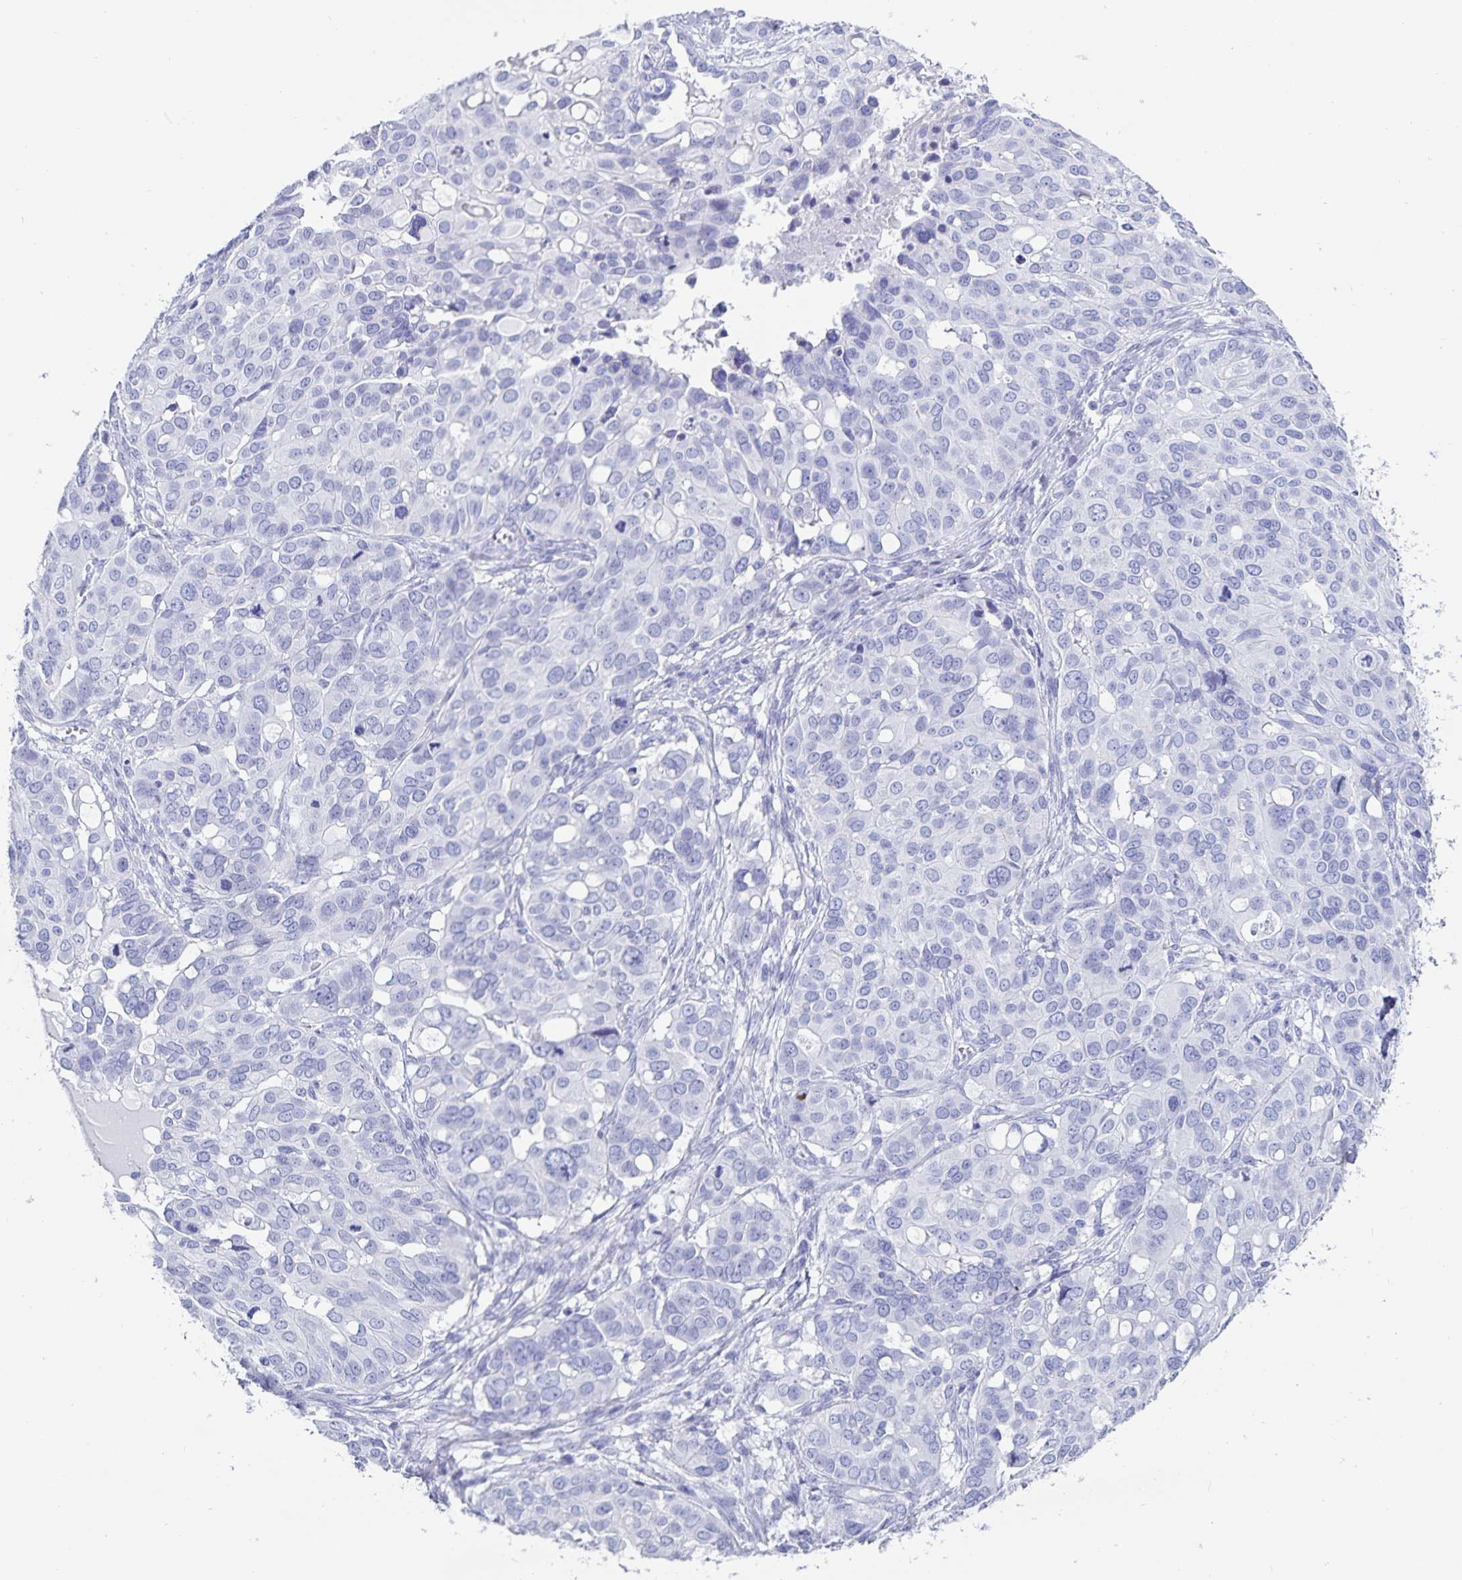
{"staining": {"intensity": "negative", "quantity": "none", "location": "none"}, "tissue": "ovarian cancer", "cell_type": "Tumor cells", "image_type": "cancer", "snomed": [{"axis": "morphology", "description": "Carcinoma, endometroid"}, {"axis": "topography", "description": "Ovary"}], "caption": "IHC image of endometroid carcinoma (ovarian) stained for a protein (brown), which shows no staining in tumor cells.", "gene": "C19orf73", "patient": {"sex": "female", "age": 78}}